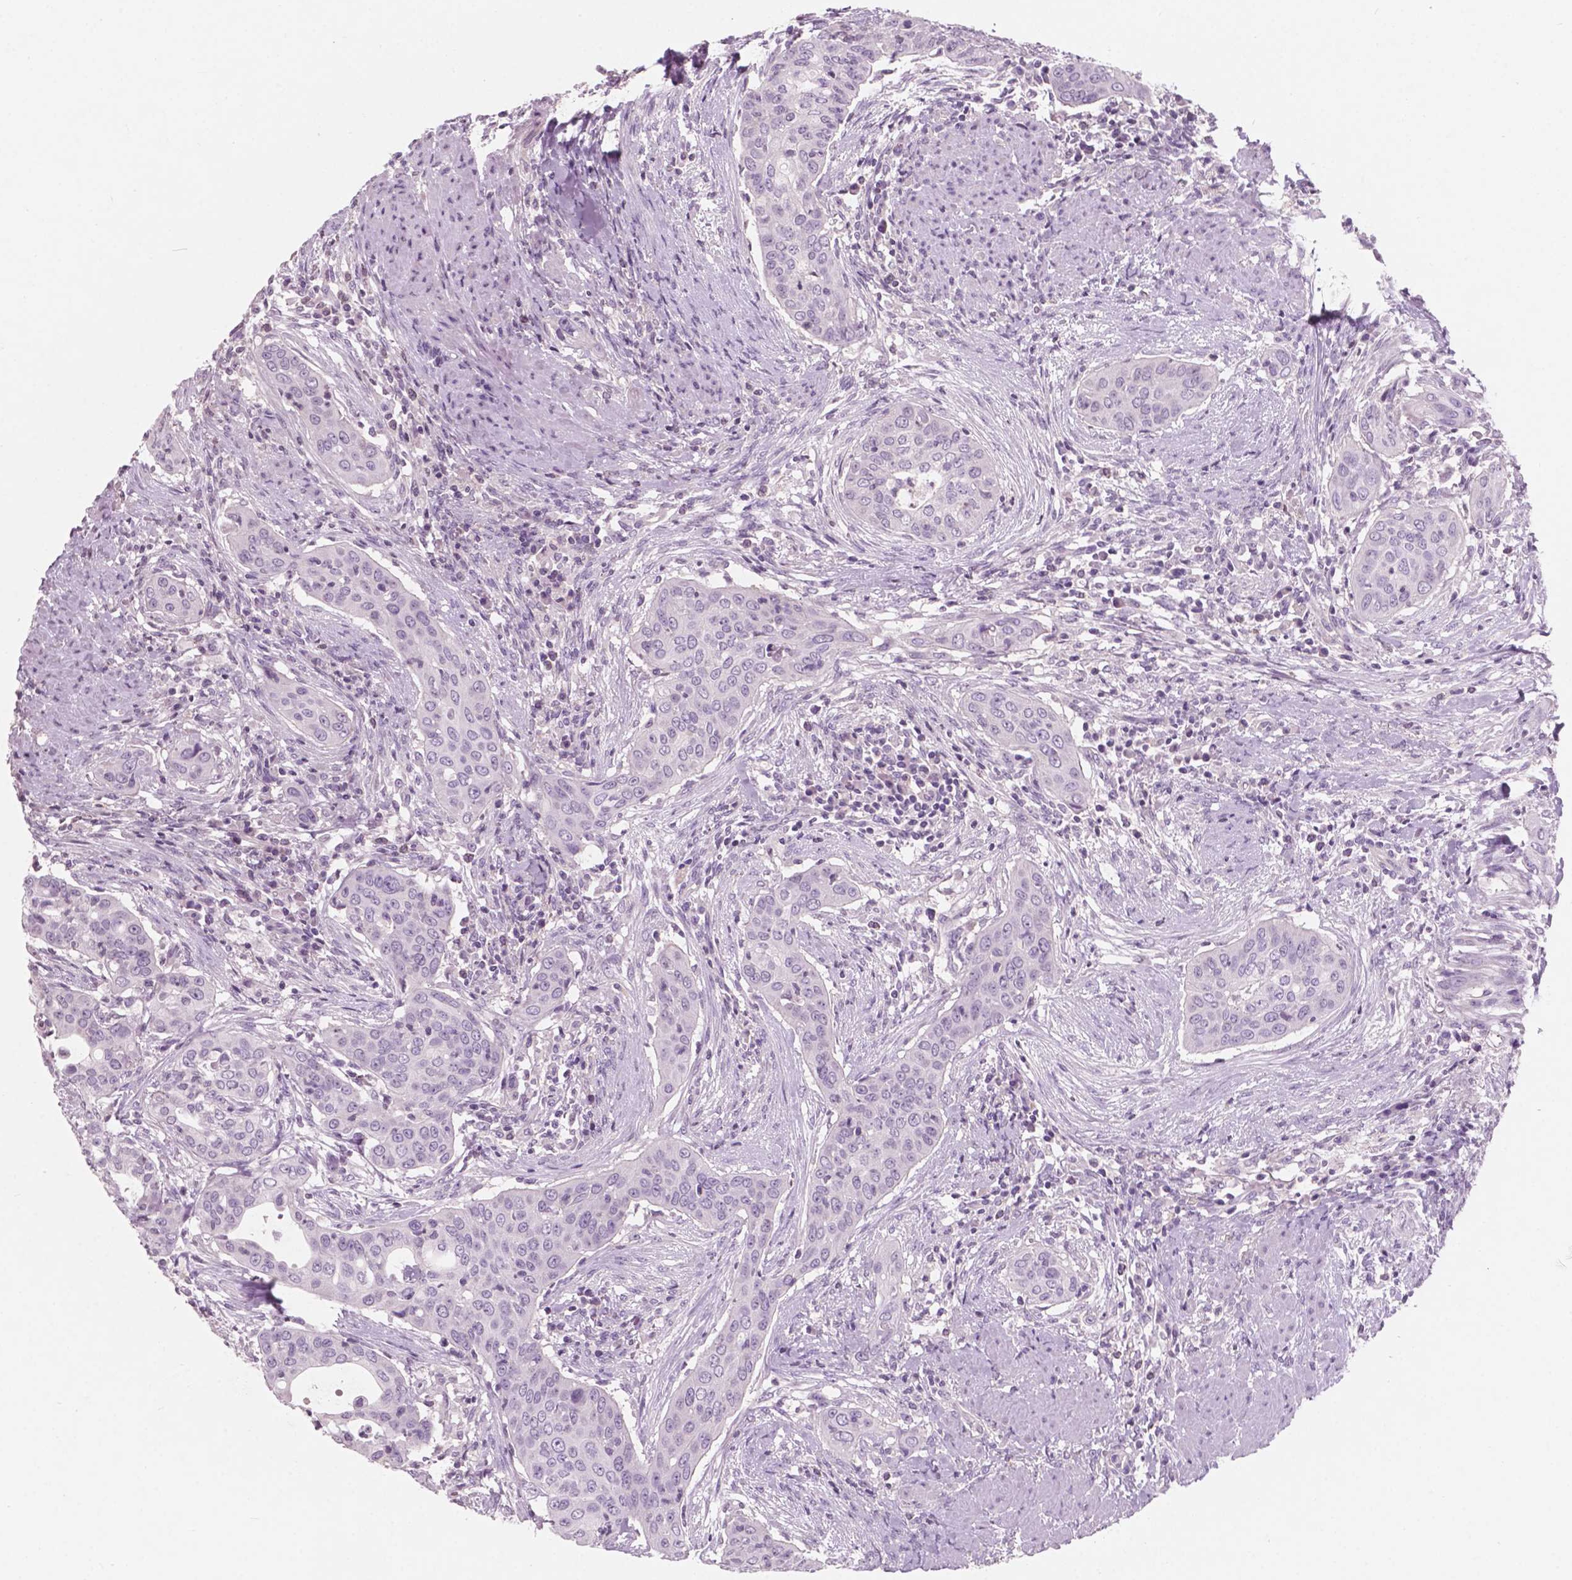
{"staining": {"intensity": "negative", "quantity": "none", "location": "none"}, "tissue": "urothelial cancer", "cell_type": "Tumor cells", "image_type": "cancer", "snomed": [{"axis": "morphology", "description": "Urothelial carcinoma, High grade"}, {"axis": "topography", "description": "Urinary bladder"}], "caption": "Tumor cells are negative for protein expression in human high-grade urothelial carcinoma. (DAB IHC with hematoxylin counter stain).", "gene": "AWAT1", "patient": {"sex": "male", "age": 82}}